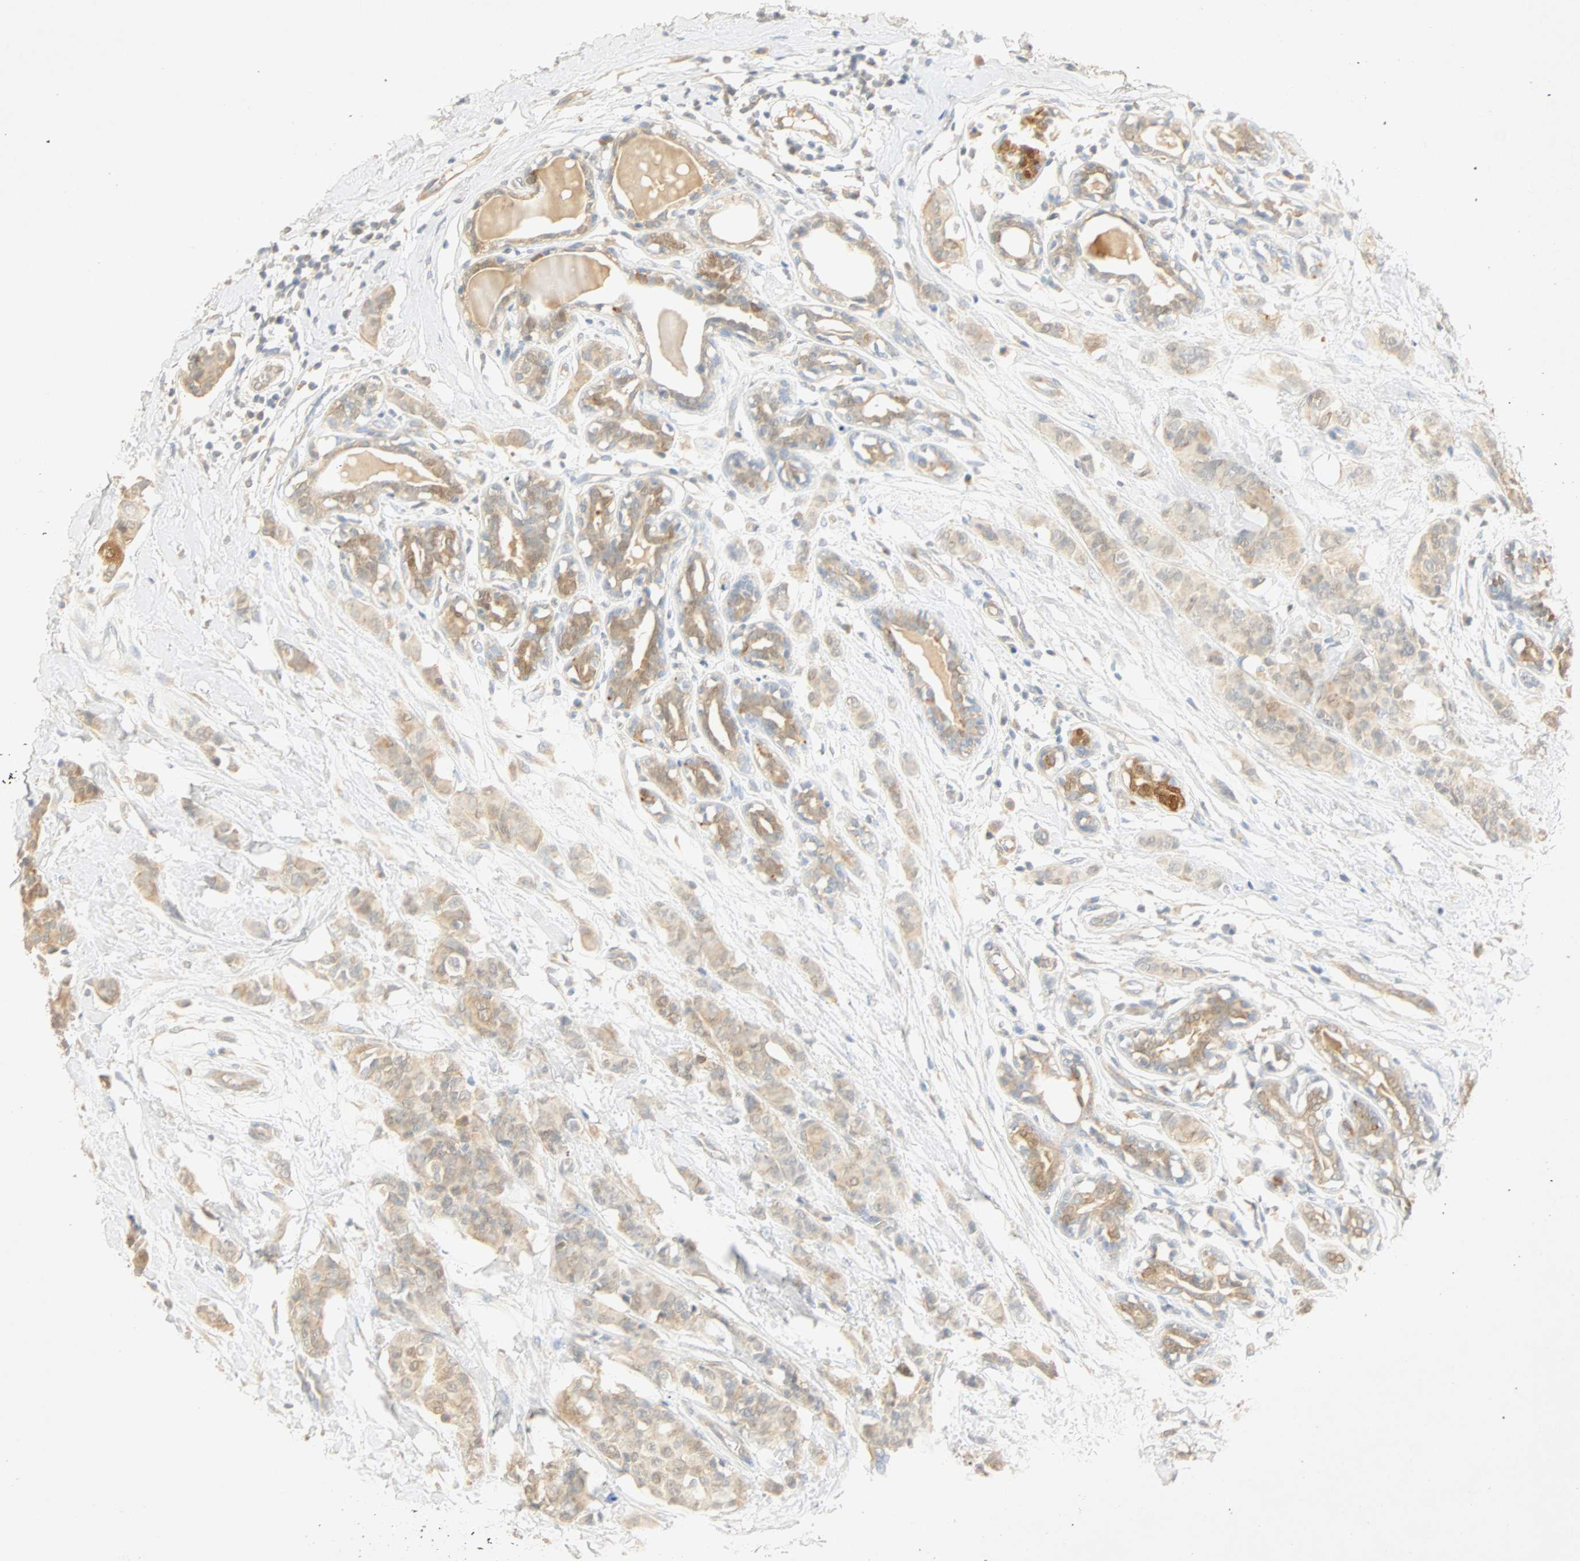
{"staining": {"intensity": "moderate", "quantity": ">75%", "location": "cytoplasmic/membranous"}, "tissue": "breast cancer", "cell_type": "Tumor cells", "image_type": "cancer", "snomed": [{"axis": "morphology", "description": "Normal tissue, NOS"}, {"axis": "morphology", "description": "Duct carcinoma"}, {"axis": "topography", "description": "Breast"}], "caption": "Protein analysis of breast invasive ductal carcinoma tissue exhibits moderate cytoplasmic/membranous positivity in approximately >75% of tumor cells.", "gene": "SELENBP1", "patient": {"sex": "female", "age": 40}}